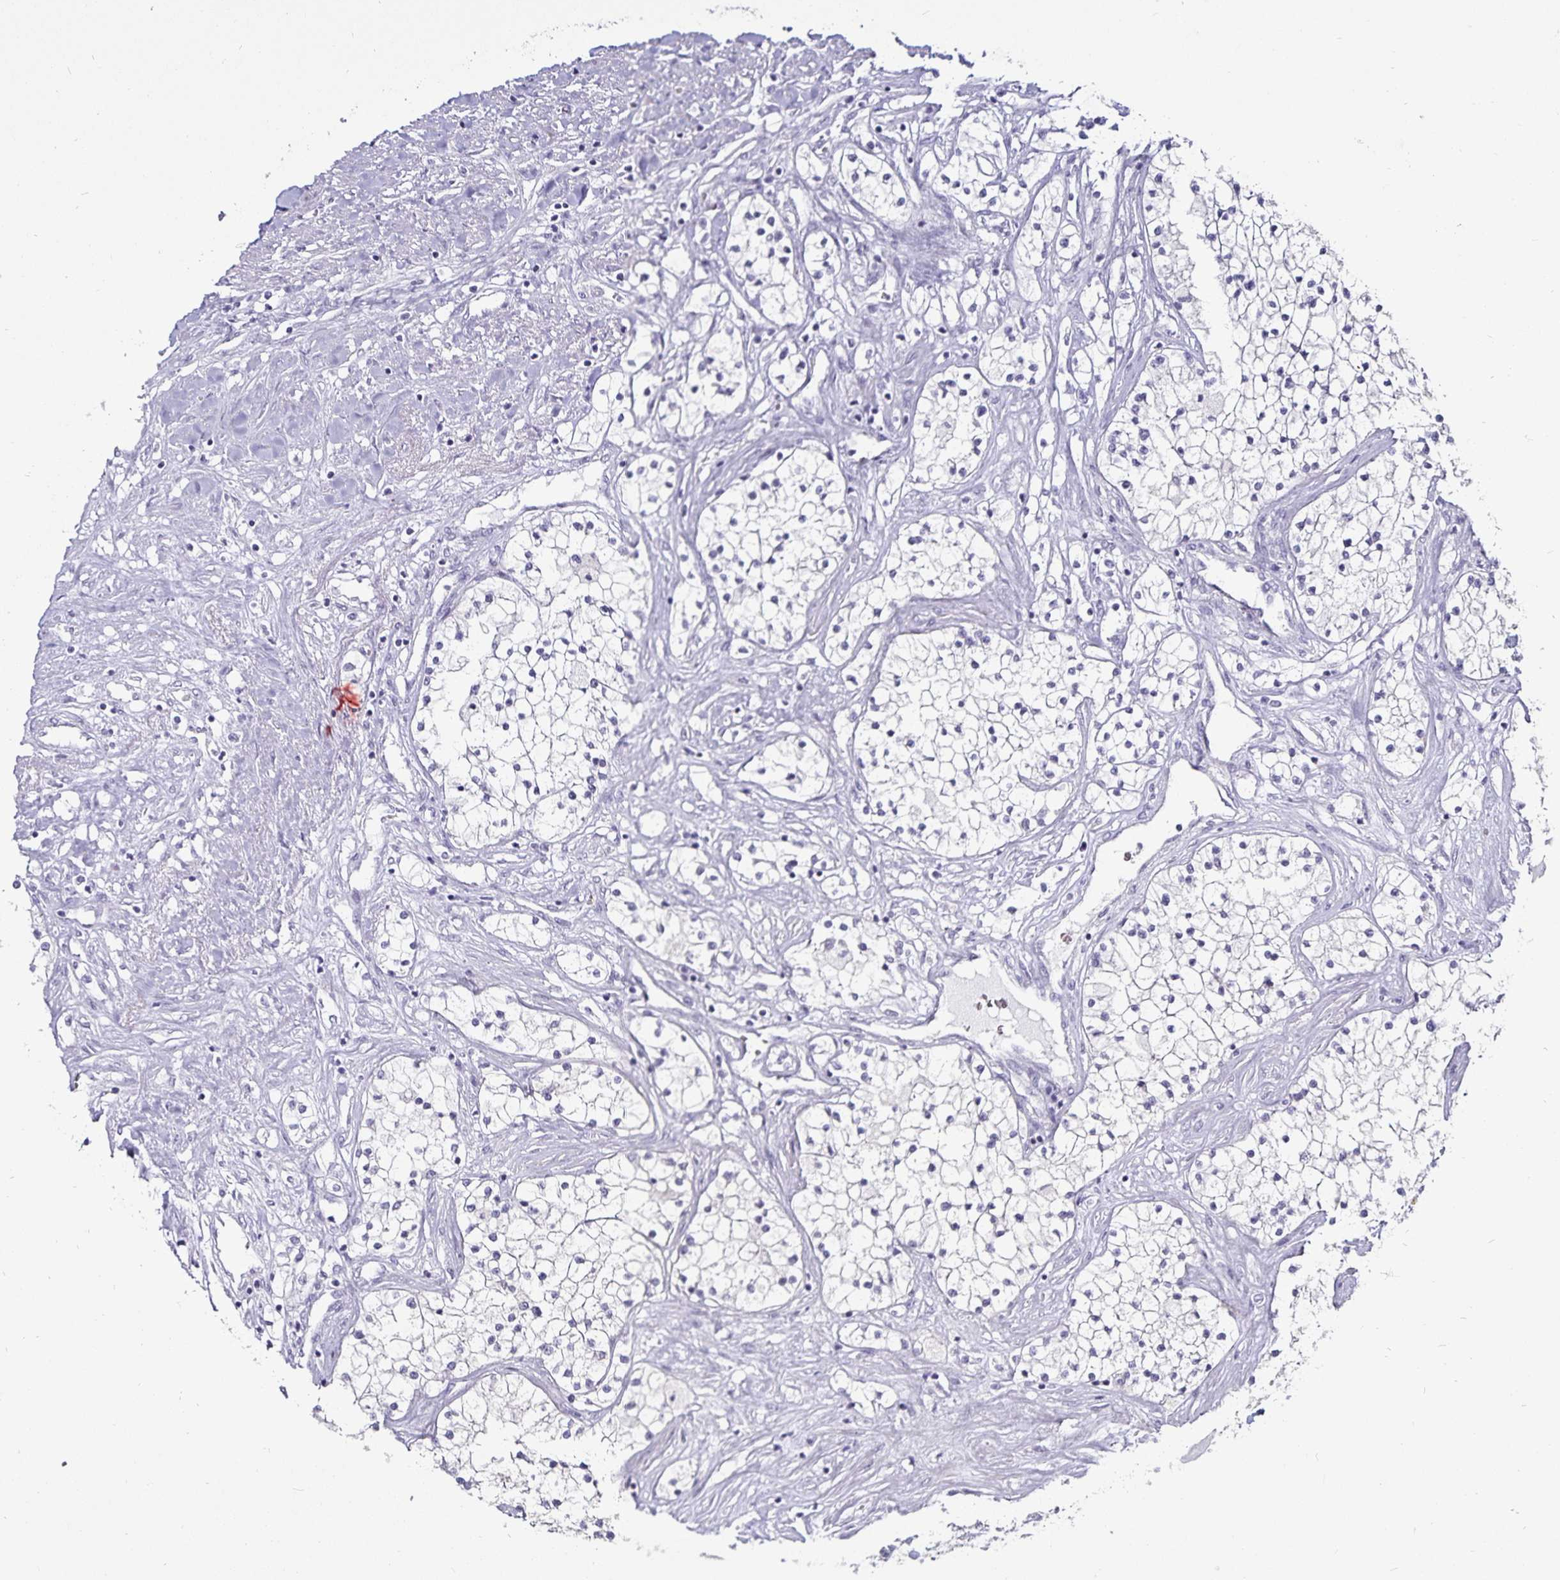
{"staining": {"intensity": "negative", "quantity": "none", "location": "none"}, "tissue": "renal cancer", "cell_type": "Tumor cells", "image_type": "cancer", "snomed": [{"axis": "morphology", "description": "Adenocarcinoma, NOS"}, {"axis": "topography", "description": "Kidney"}], "caption": "An image of renal cancer (adenocarcinoma) stained for a protein demonstrates no brown staining in tumor cells. The staining is performed using DAB (3,3'-diaminobenzidine) brown chromogen with nuclei counter-stained in using hematoxylin.", "gene": "DEFA6", "patient": {"sex": "male", "age": 68}}